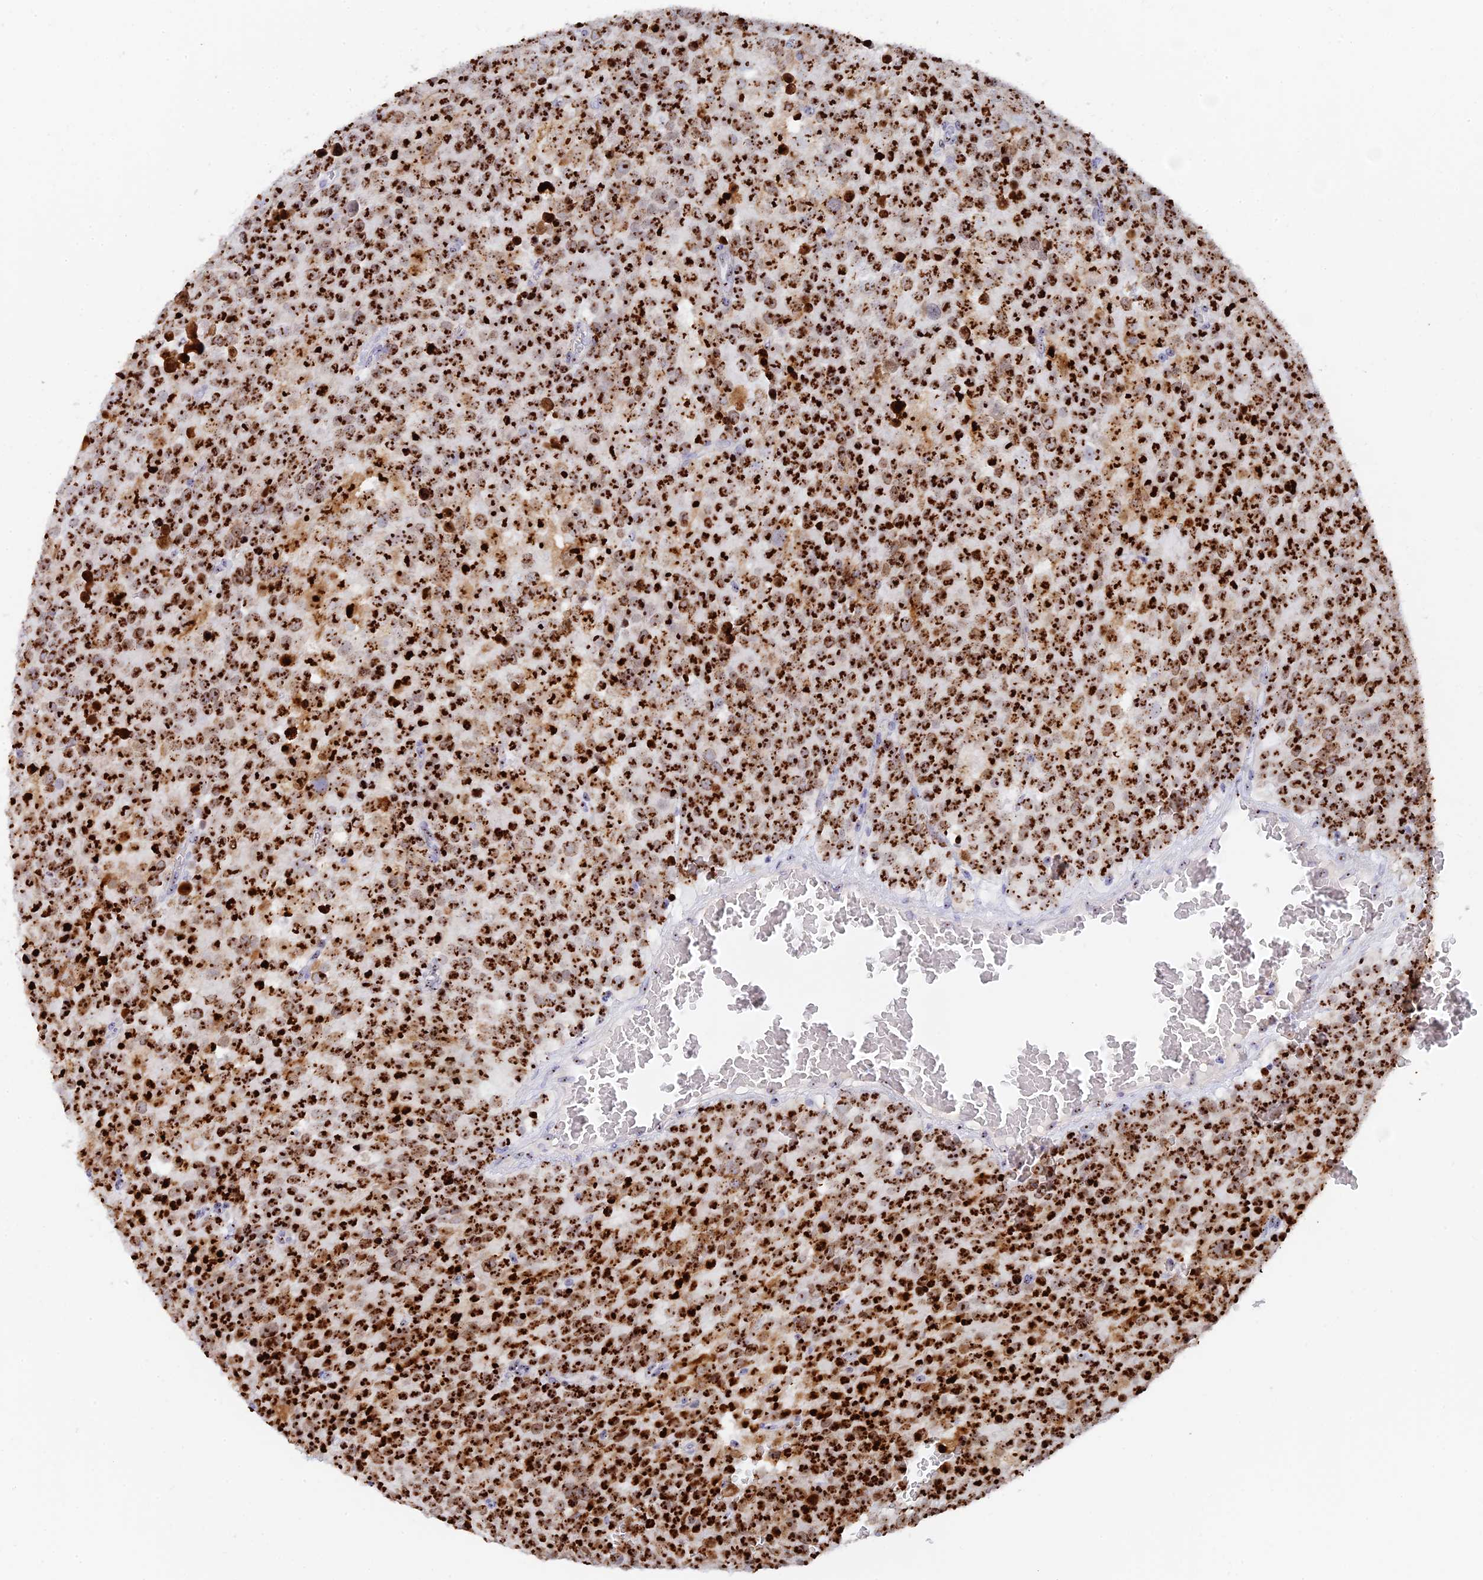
{"staining": {"intensity": "strong", "quantity": ">75%", "location": "nuclear"}, "tissue": "testis cancer", "cell_type": "Tumor cells", "image_type": "cancer", "snomed": [{"axis": "morphology", "description": "Seminoma, NOS"}, {"axis": "topography", "description": "Testis"}], "caption": "Immunohistochemistry of testis seminoma demonstrates high levels of strong nuclear positivity in approximately >75% of tumor cells. The protein is stained brown, and the nuclei are stained in blue (DAB IHC with brightfield microscopy, high magnification).", "gene": "RSL1D1", "patient": {"sex": "male", "age": 71}}